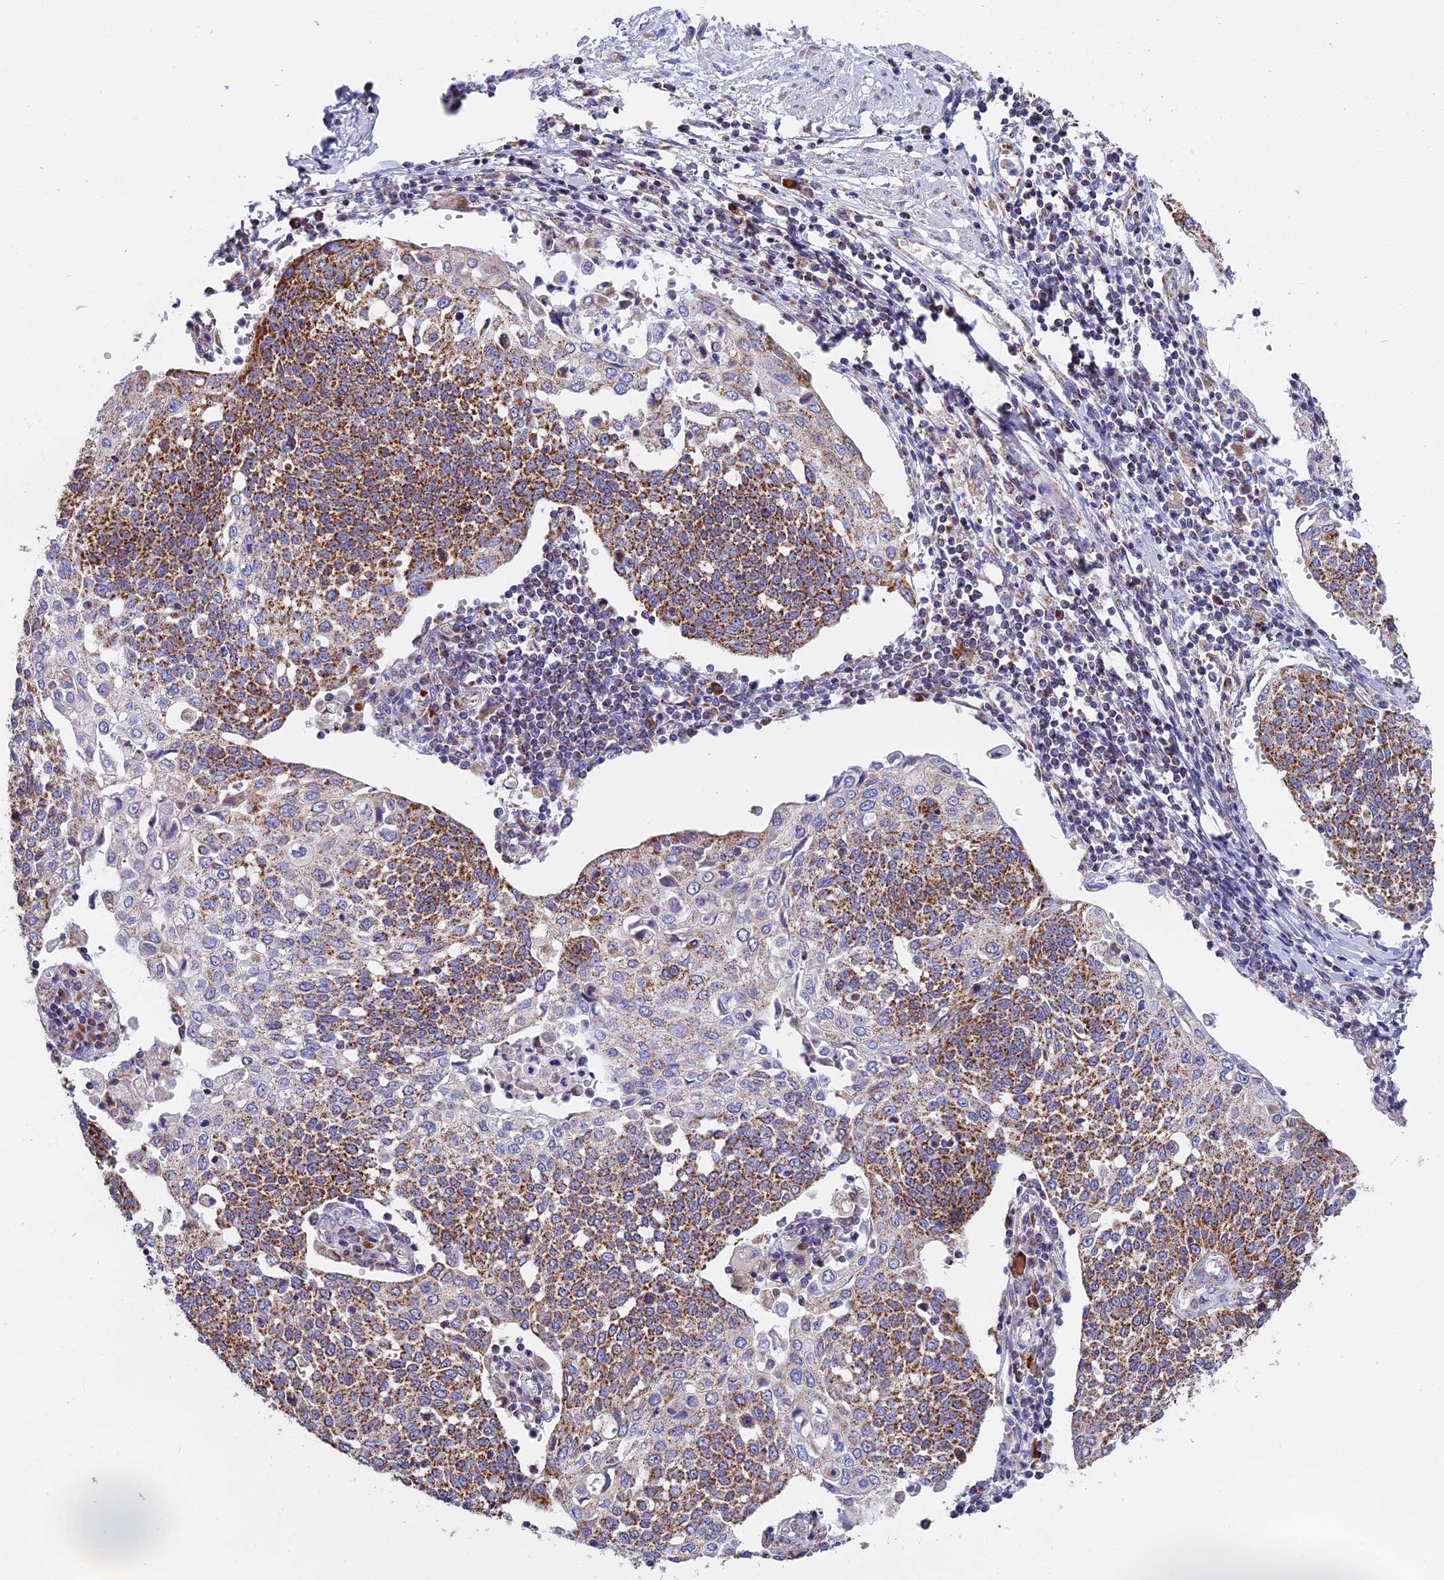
{"staining": {"intensity": "strong", "quantity": ">75%", "location": "cytoplasmic/membranous"}, "tissue": "cervical cancer", "cell_type": "Tumor cells", "image_type": "cancer", "snomed": [{"axis": "morphology", "description": "Squamous cell carcinoma, NOS"}, {"axis": "topography", "description": "Cervix"}], "caption": "DAB immunohistochemical staining of human cervical cancer reveals strong cytoplasmic/membranous protein staining in approximately >75% of tumor cells.", "gene": "MRPS34", "patient": {"sex": "female", "age": 34}}